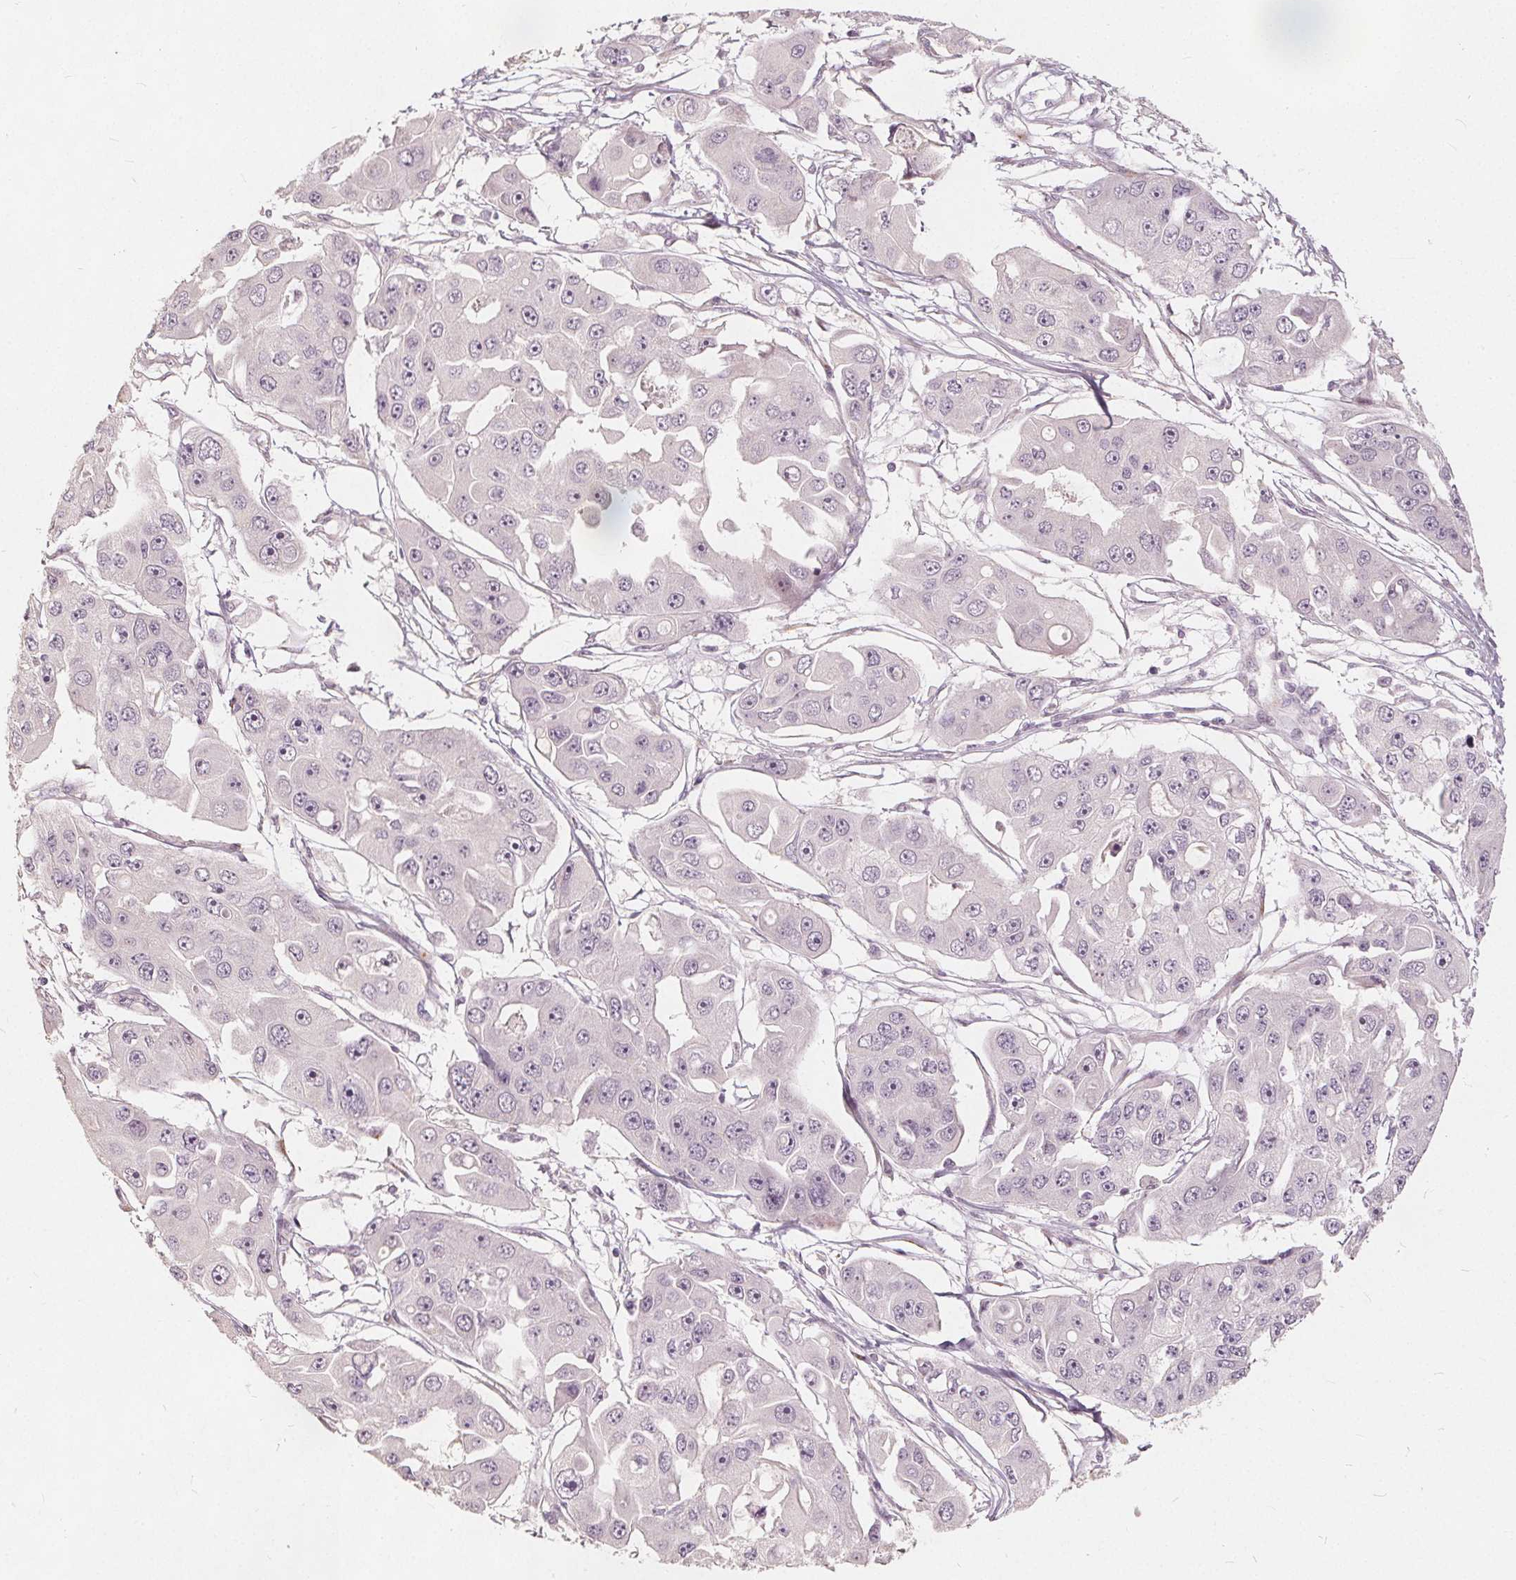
{"staining": {"intensity": "negative", "quantity": "none", "location": "none"}, "tissue": "ovarian cancer", "cell_type": "Tumor cells", "image_type": "cancer", "snomed": [{"axis": "morphology", "description": "Cystadenocarcinoma, serous, NOS"}, {"axis": "topography", "description": "Ovary"}], "caption": "This is an immunohistochemistry (IHC) micrograph of human ovarian serous cystadenocarcinoma. There is no positivity in tumor cells.", "gene": "PTPRT", "patient": {"sex": "female", "age": 56}}